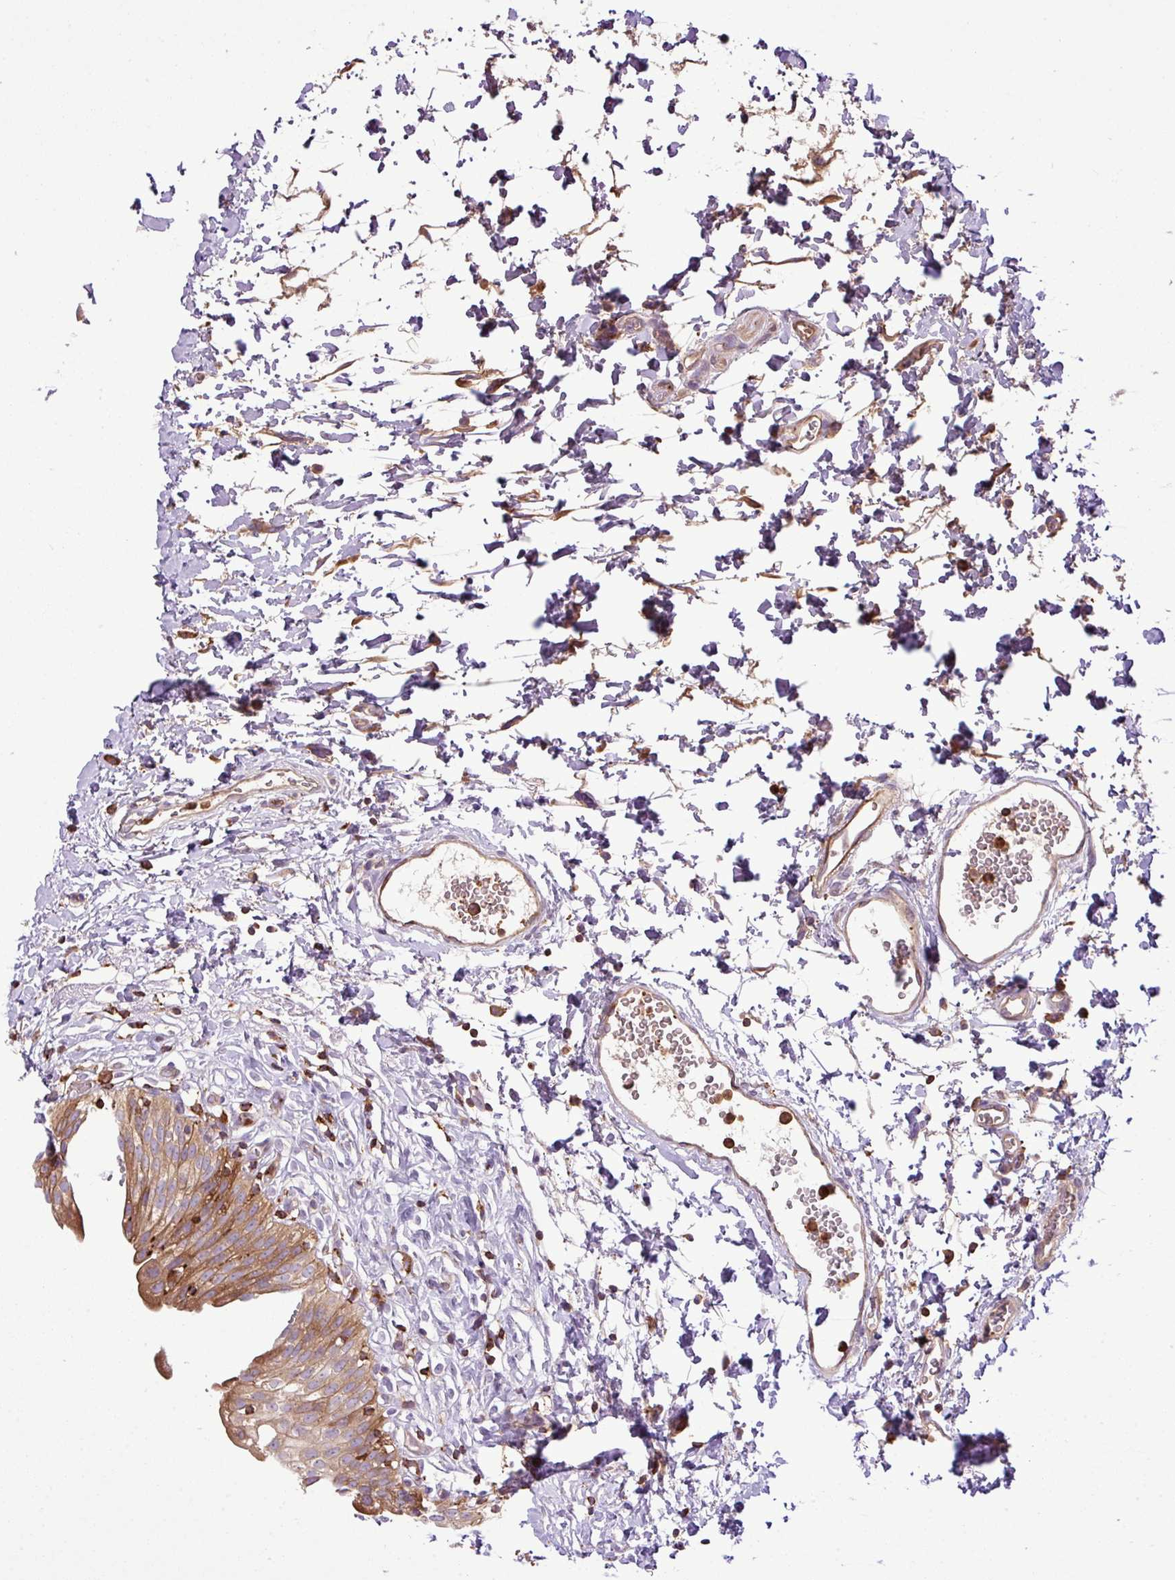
{"staining": {"intensity": "moderate", "quantity": "25%-75%", "location": "cytoplasmic/membranous"}, "tissue": "urinary bladder", "cell_type": "Urothelial cells", "image_type": "normal", "snomed": [{"axis": "morphology", "description": "Normal tissue, NOS"}, {"axis": "topography", "description": "Urinary bladder"}], "caption": "Urinary bladder stained for a protein exhibits moderate cytoplasmic/membranous positivity in urothelial cells.", "gene": "PGAP6", "patient": {"sex": "male", "age": 51}}